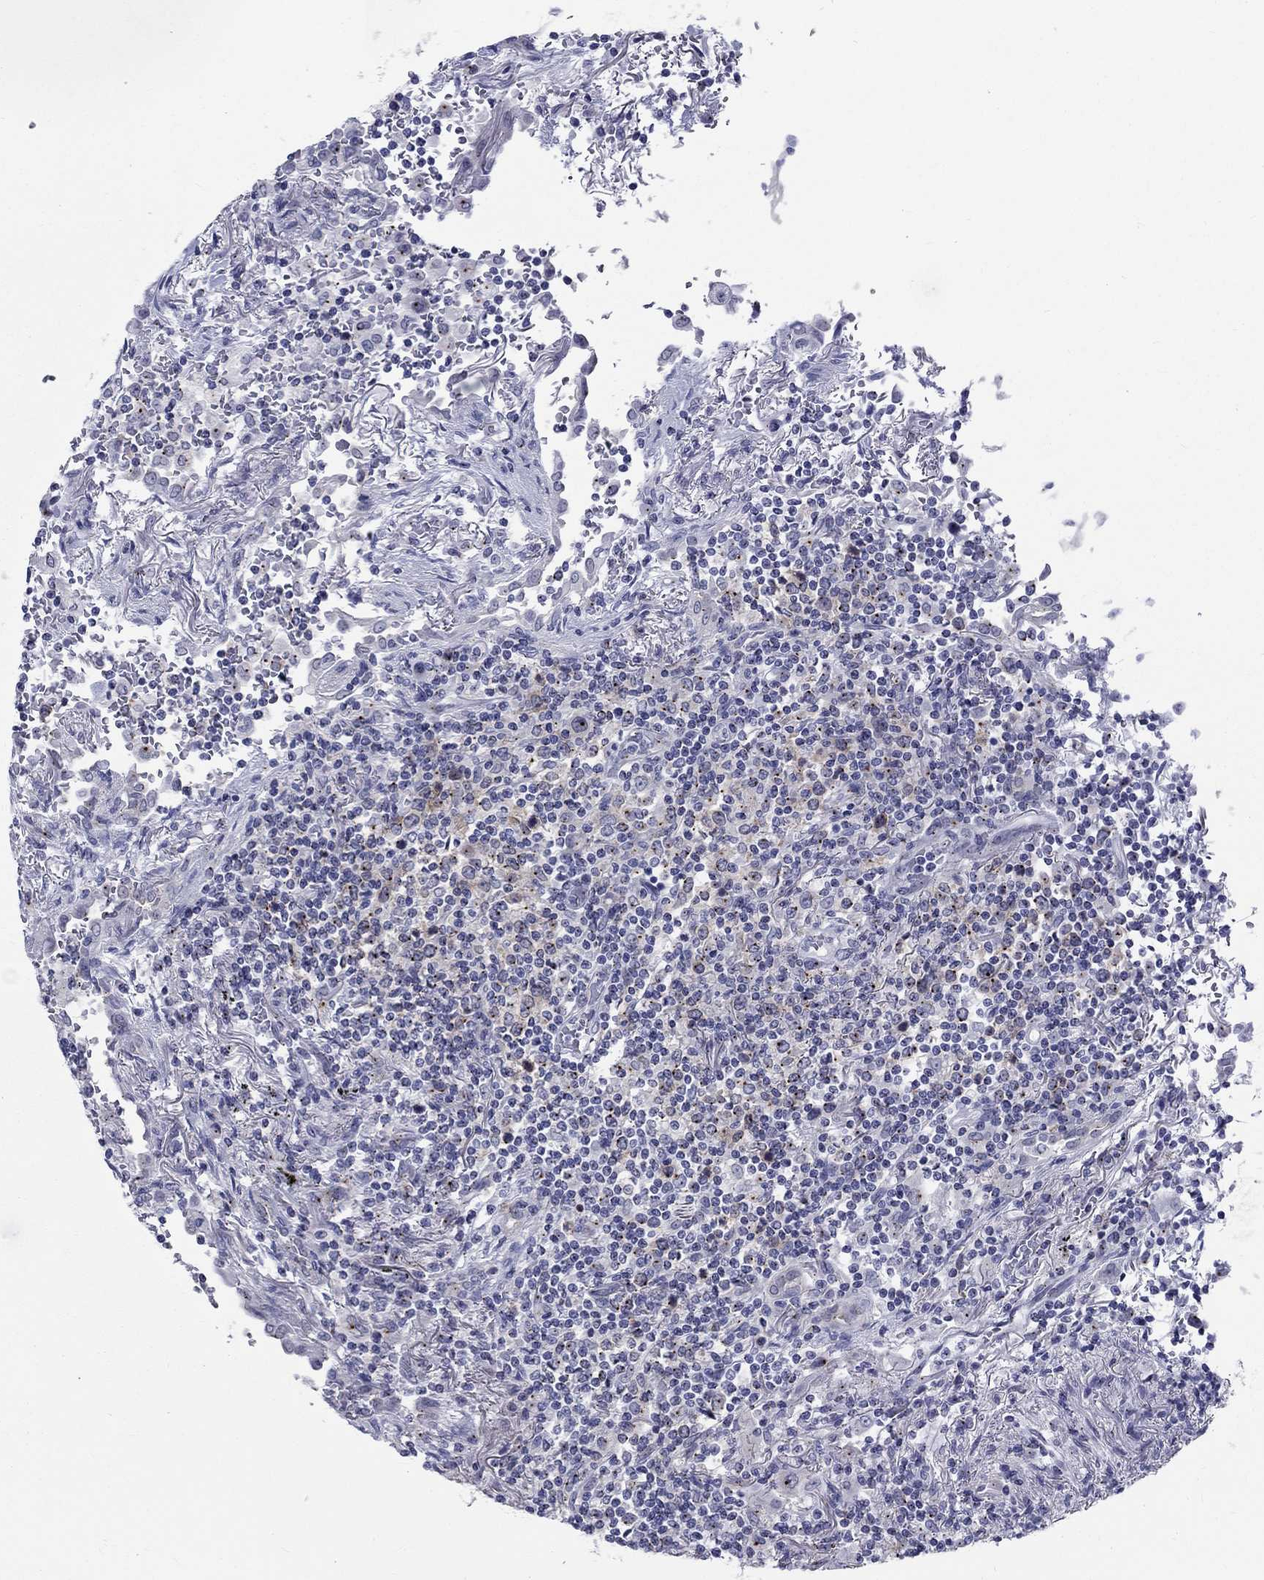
{"staining": {"intensity": "negative", "quantity": "none", "location": "none"}, "tissue": "lymphoma", "cell_type": "Tumor cells", "image_type": "cancer", "snomed": [{"axis": "morphology", "description": "Malignant lymphoma, non-Hodgkin's type, High grade"}, {"axis": "topography", "description": "Lung"}], "caption": "Immunohistochemical staining of lymphoma shows no significant expression in tumor cells. (Brightfield microscopy of DAB (3,3'-diaminobenzidine) immunohistochemistry (IHC) at high magnification).", "gene": "CEP43", "patient": {"sex": "male", "age": 79}}